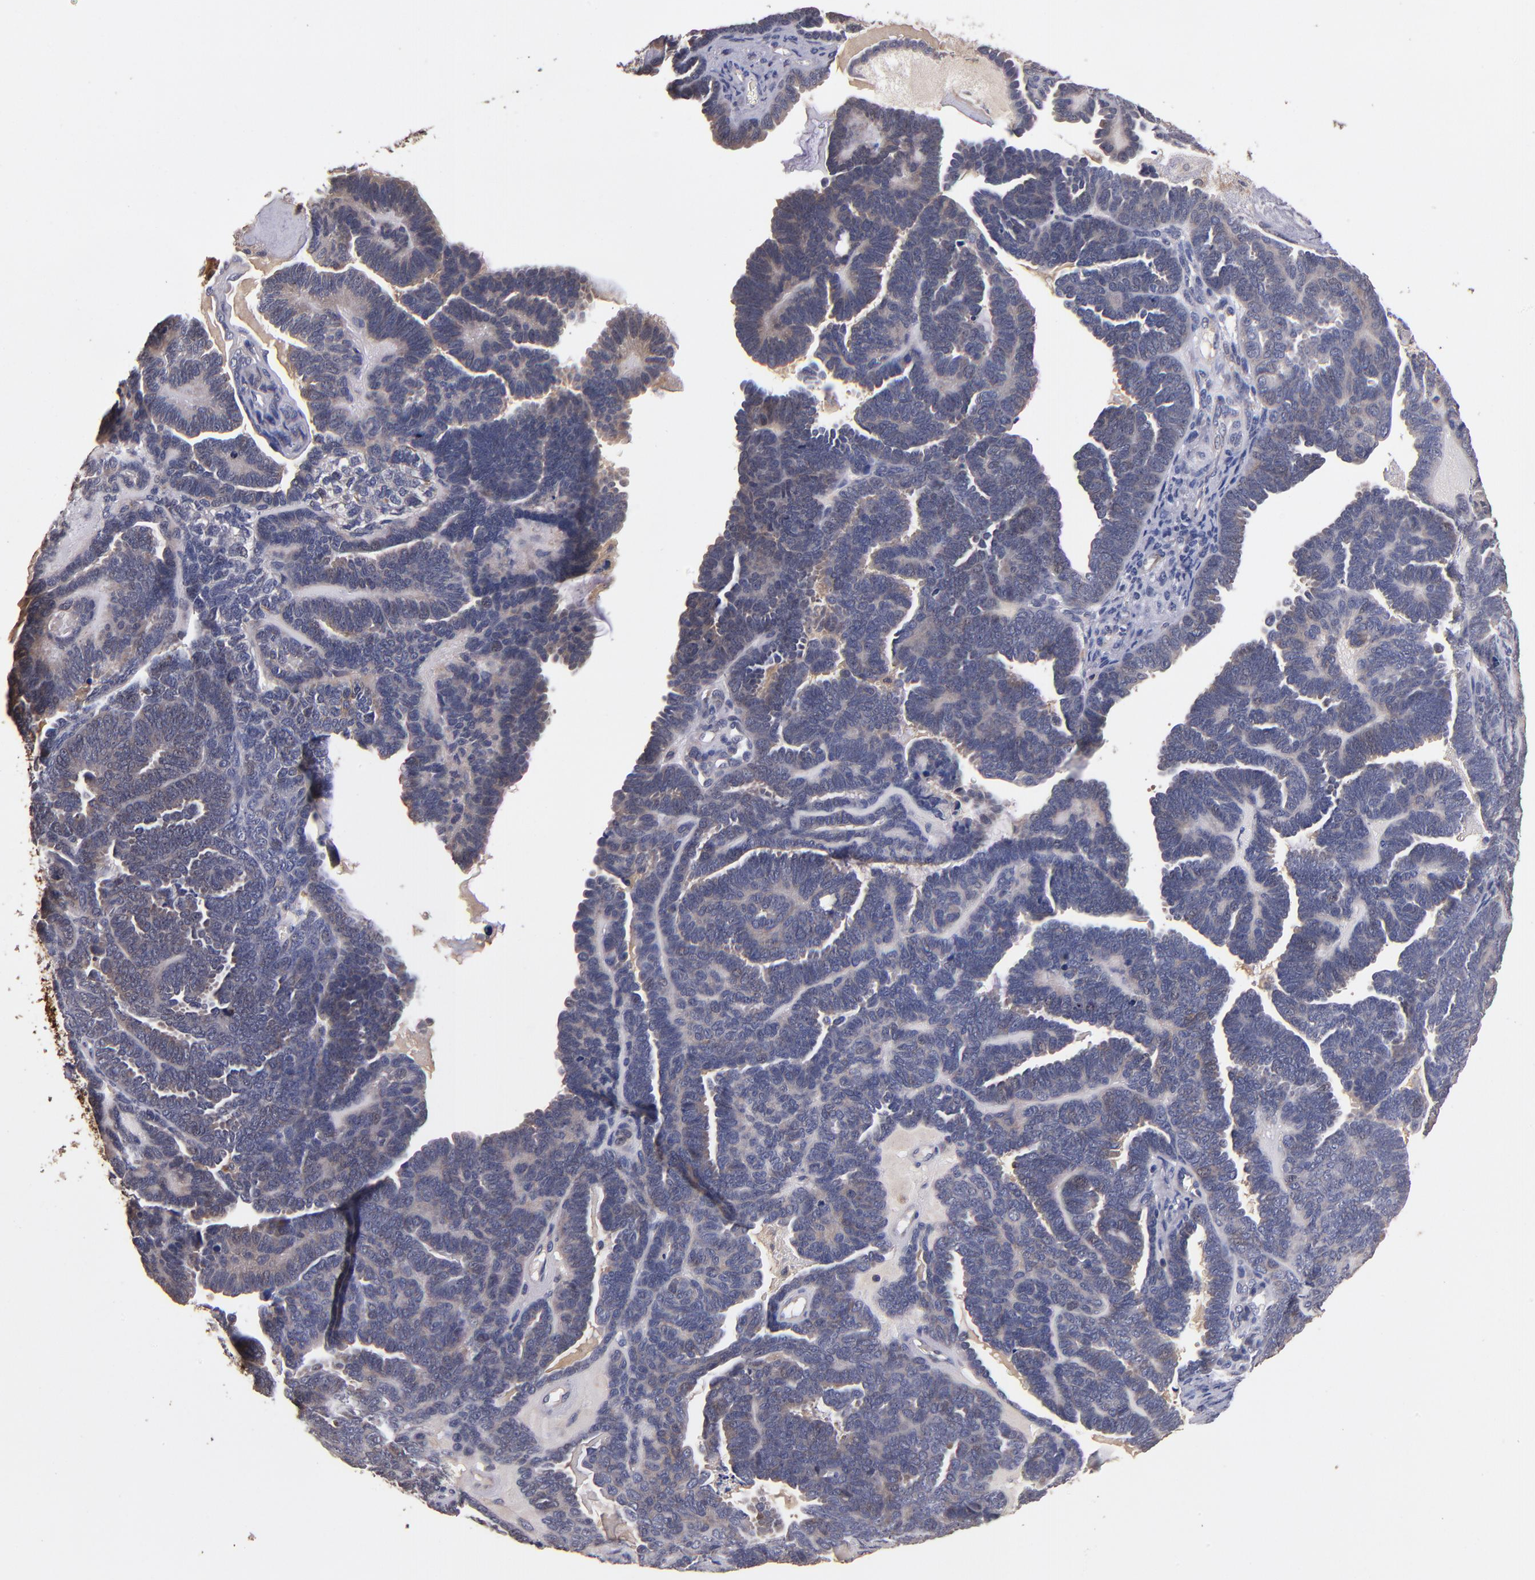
{"staining": {"intensity": "weak", "quantity": "<25%", "location": "cytoplasmic/membranous"}, "tissue": "endometrial cancer", "cell_type": "Tumor cells", "image_type": "cancer", "snomed": [{"axis": "morphology", "description": "Neoplasm, malignant, NOS"}, {"axis": "topography", "description": "Endometrium"}], "caption": "Immunohistochemical staining of endometrial cancer reveals no significant staining in tumor cells.", "gene": "TTLL12", "patient": {"sex": "female", "age": 74}}